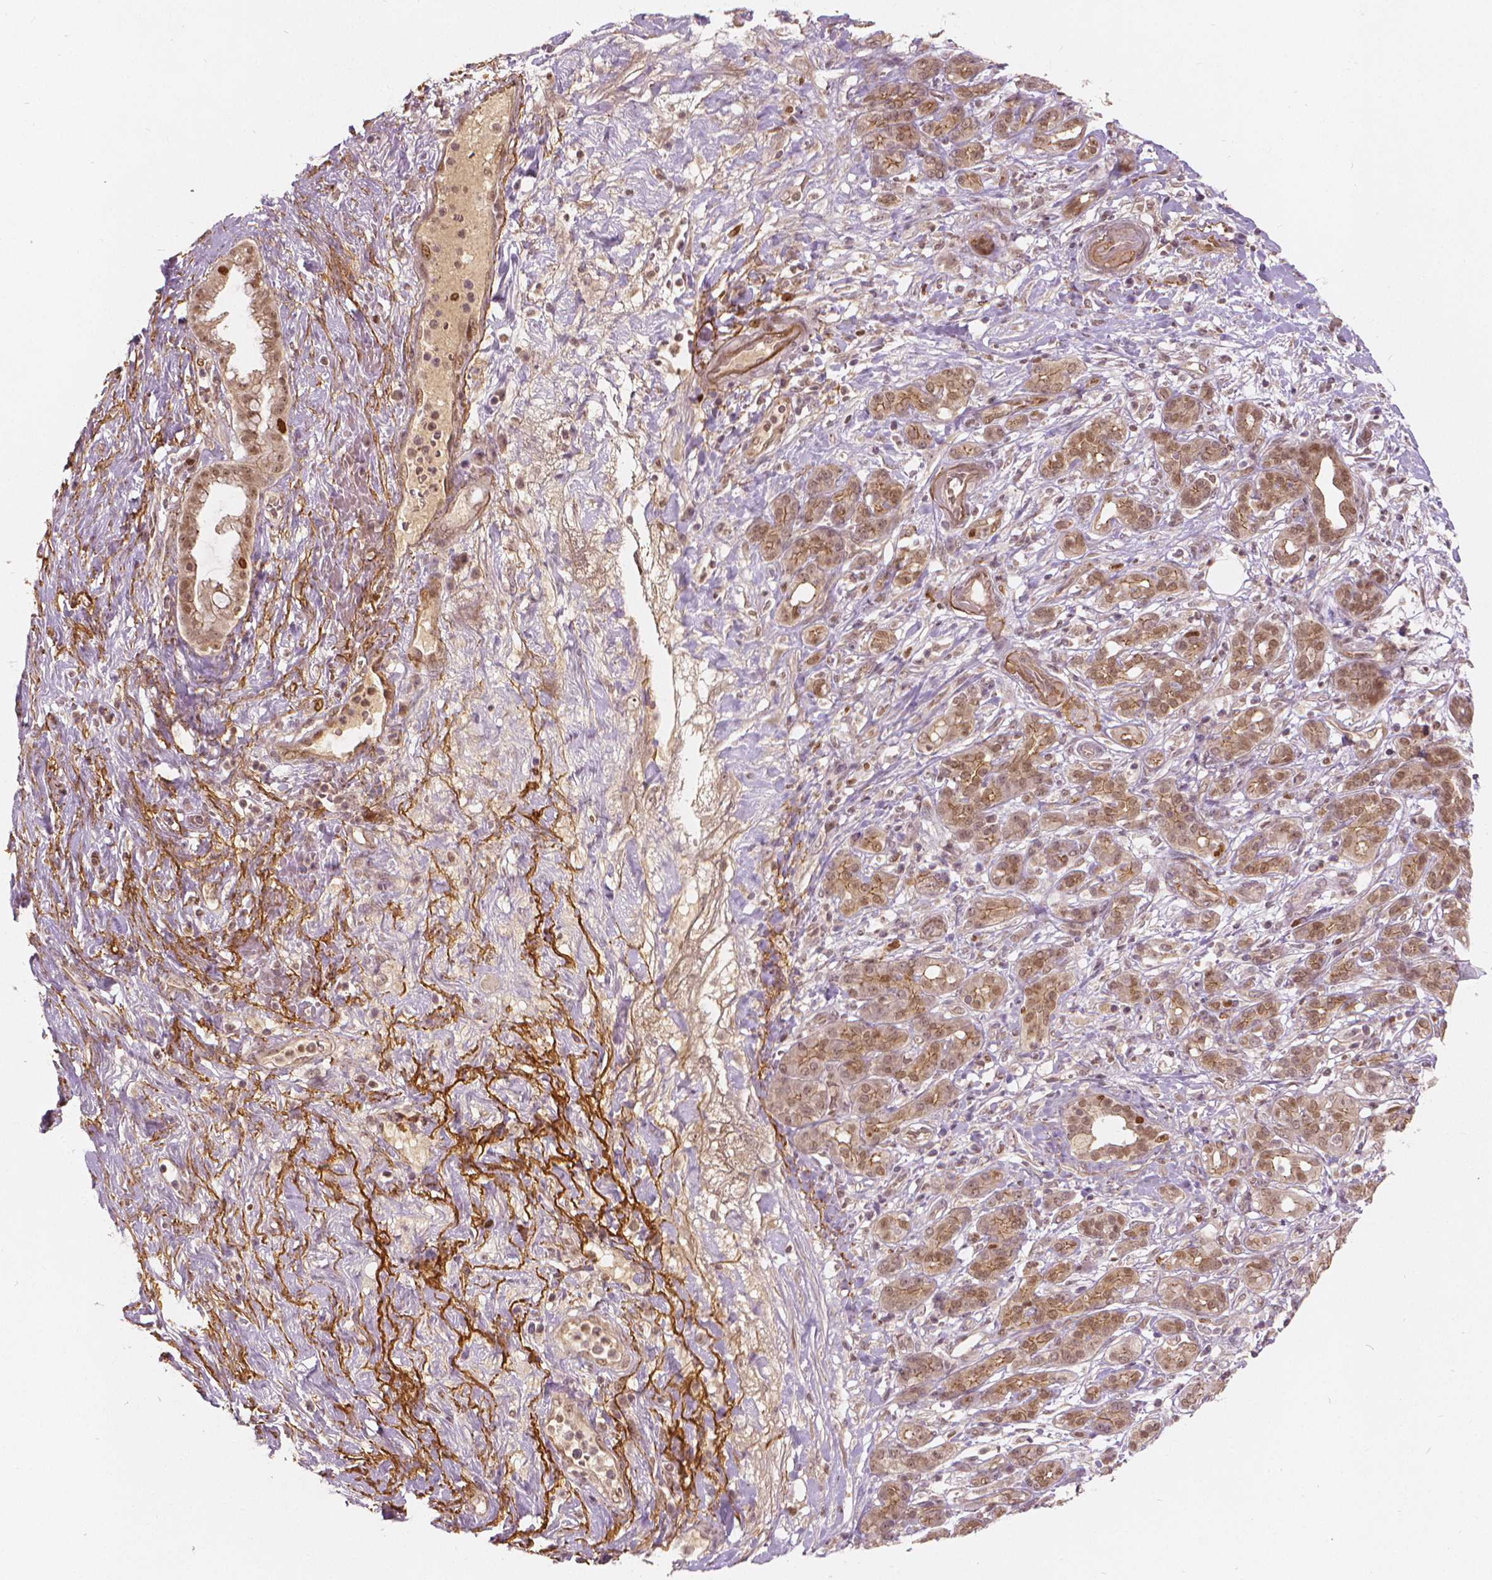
{"staining": {"intensity": "moderate", "quantity": ">75%", "location": "nuclear"}, "tissue": "pancreatic cancer", "cell_type": "Tumor cells", "image_type": "cancer", "snomed": [{"axis": "morphology", "description": "Adenocarcinoma, NOS"}, {"axis": "topography", "description": "Pancreas"}], "caption": "Tumor cells display medium levels of moderate nuclear staining in approximately >75% of cells in human pancreatic adenocarcinoma.", "gene": "NSD2", "patient": {"sex": "male", "age": 44}}